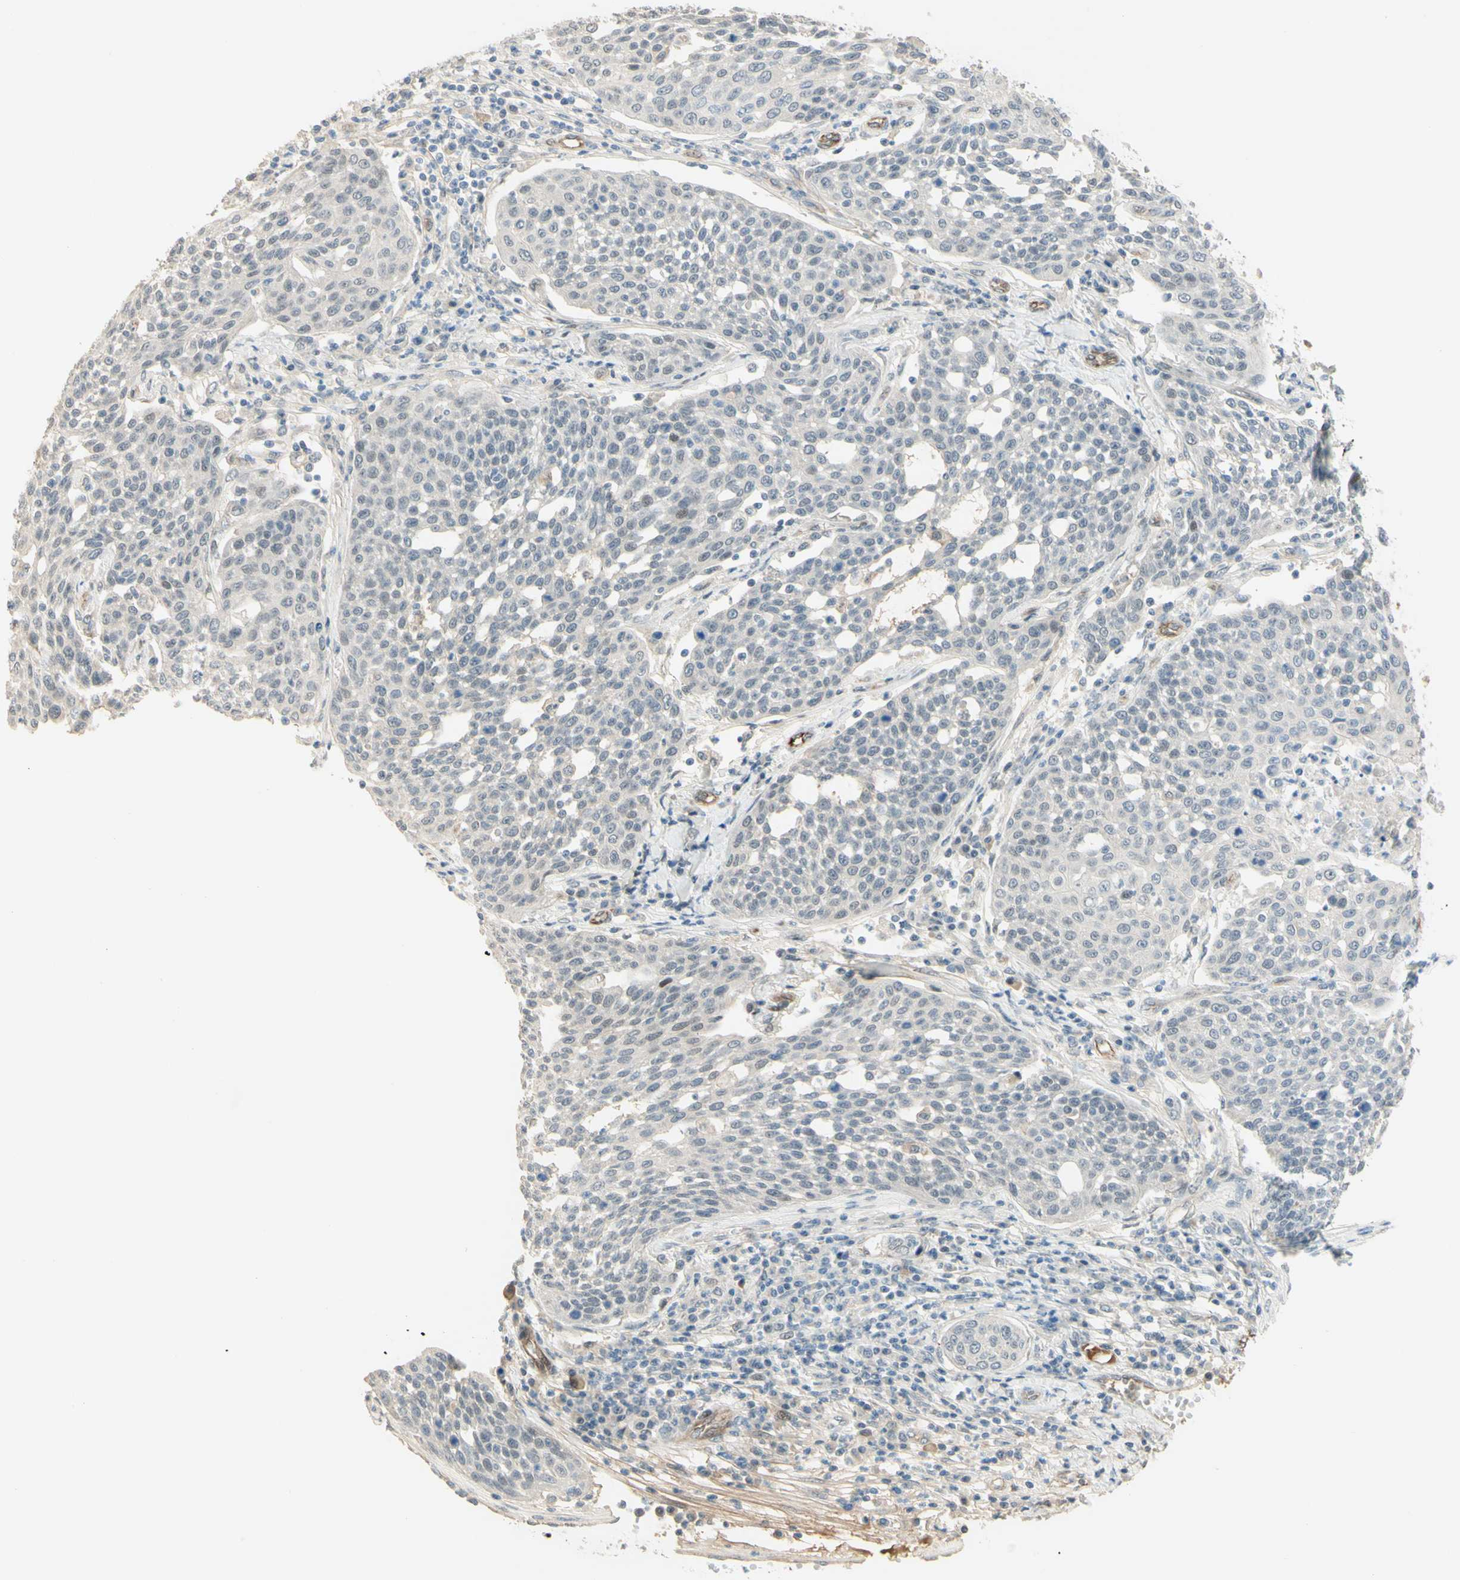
{"staining": {"intensity": "negative", "quantity": "none", "location": "none"}, "tissue": "cervical cancer", "cell_type": "Tumor cells", "image_type": "cancer", "snomed": [{"axis": "morphology", "description": "Squamous cell carcinoma, NOS"}, {"axis": "topography", "description": "Cervix"}], "caption": "Micrograph shows no protein expression in tumor cells of cervical squamous cell carcinoma tissue. The staining was performed using DAB to visualize the protein expression in brown, while the nuclei were stained in blue with hematoxylin (Magnification: 20x).", "gene": "ANGPT2", "patient": {"sex": "female", "age": 34}}